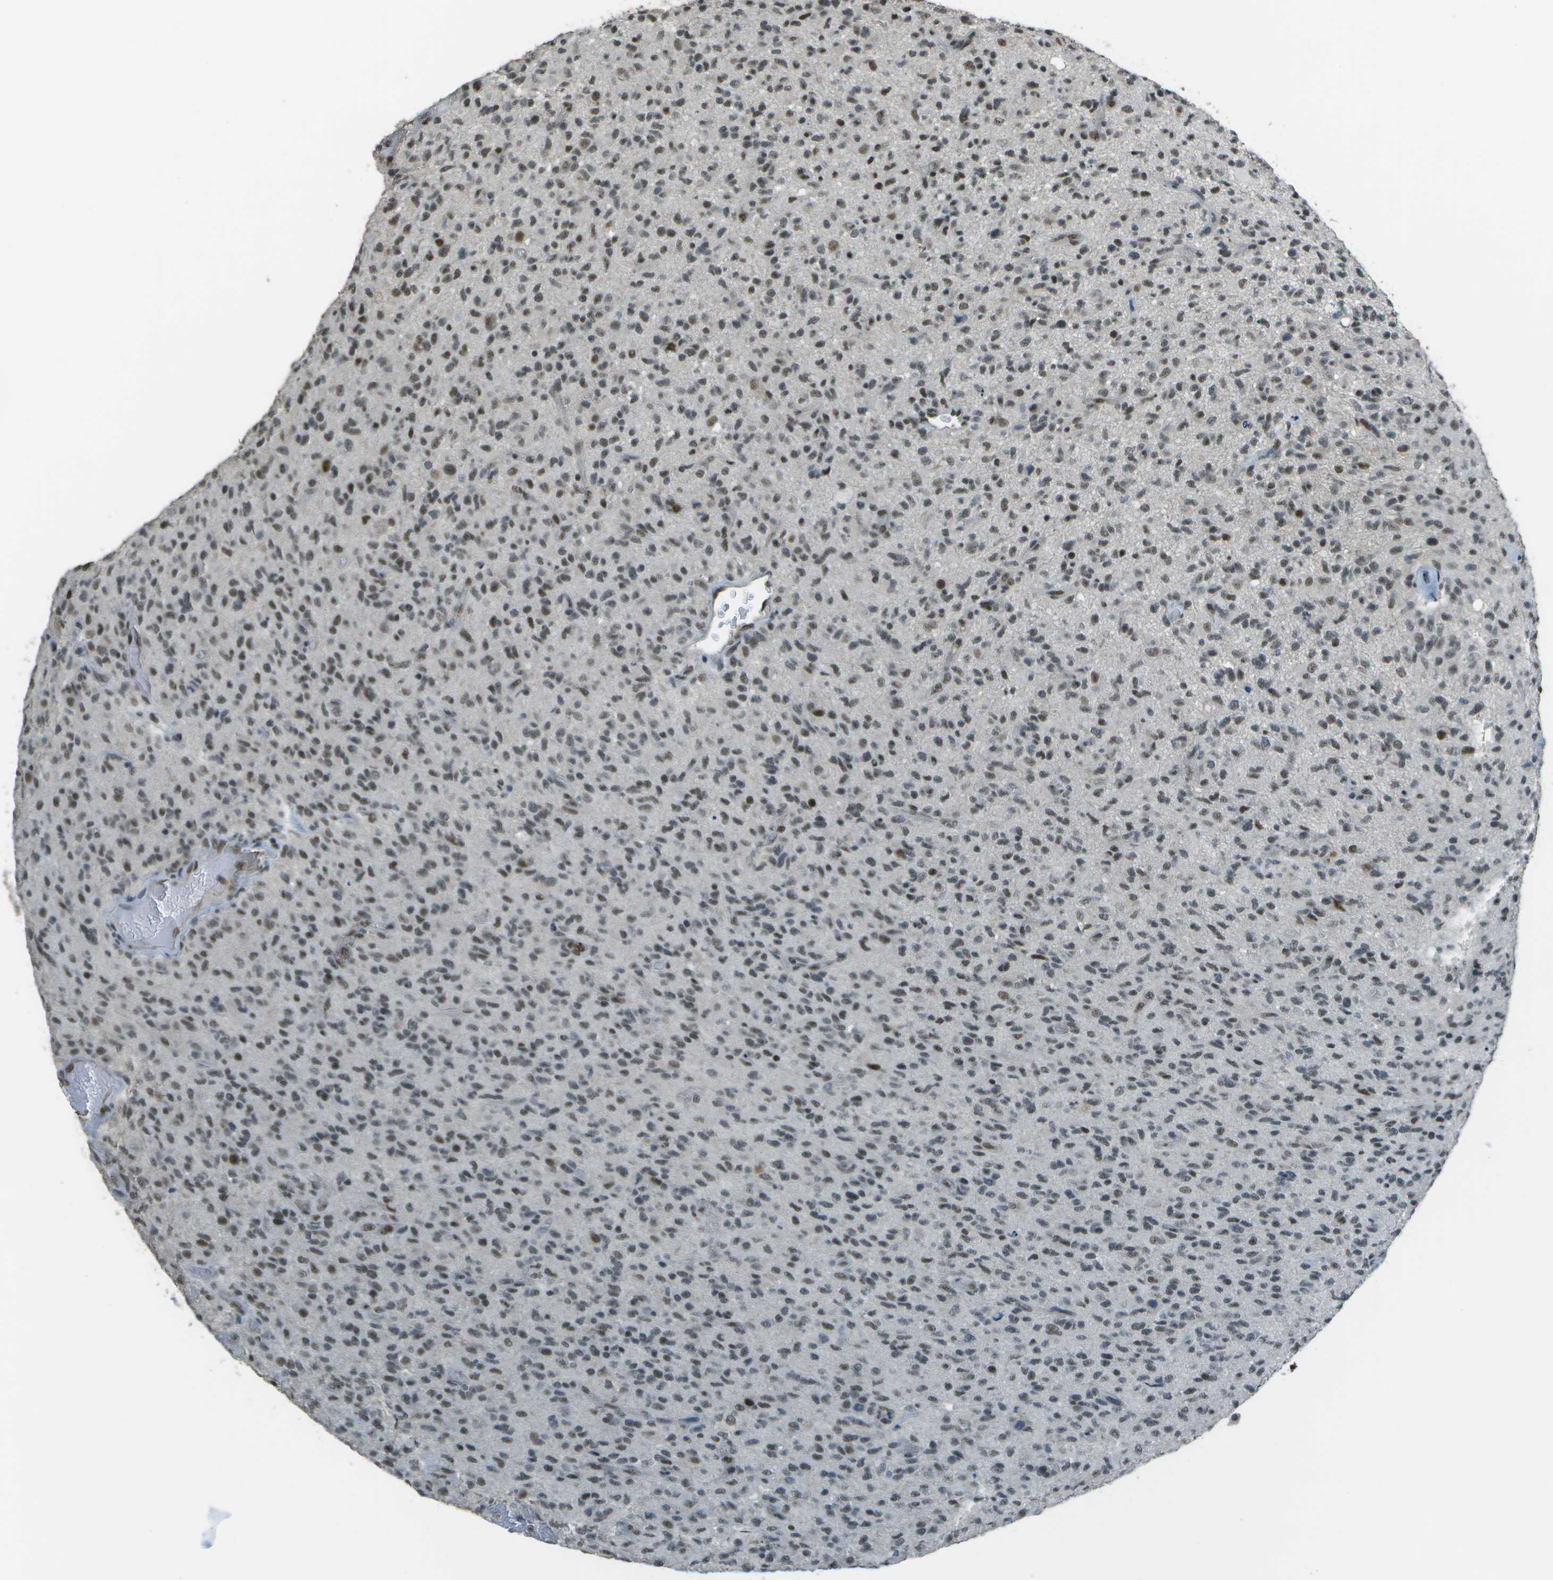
{"staining": {"intensity": "moderate", "quantity": ">75%", "location": "nuclear"}, "tissue": "glioma", "cell_type": "Tumor cells", "image_type": "cancer", "snomed": [{"axis": "morphology", "description": "Glioma, malignant, High grade"}, {"axis": "topography", "description": "Brain"}], "caption": "IHC (DAB) staining of malignant glioma (high-grade) shows moderate nuclear protein expression in about >75% of tumor cells.", "gene": "DEPDC1", "patient": {"sex": "male", "age": 71}}